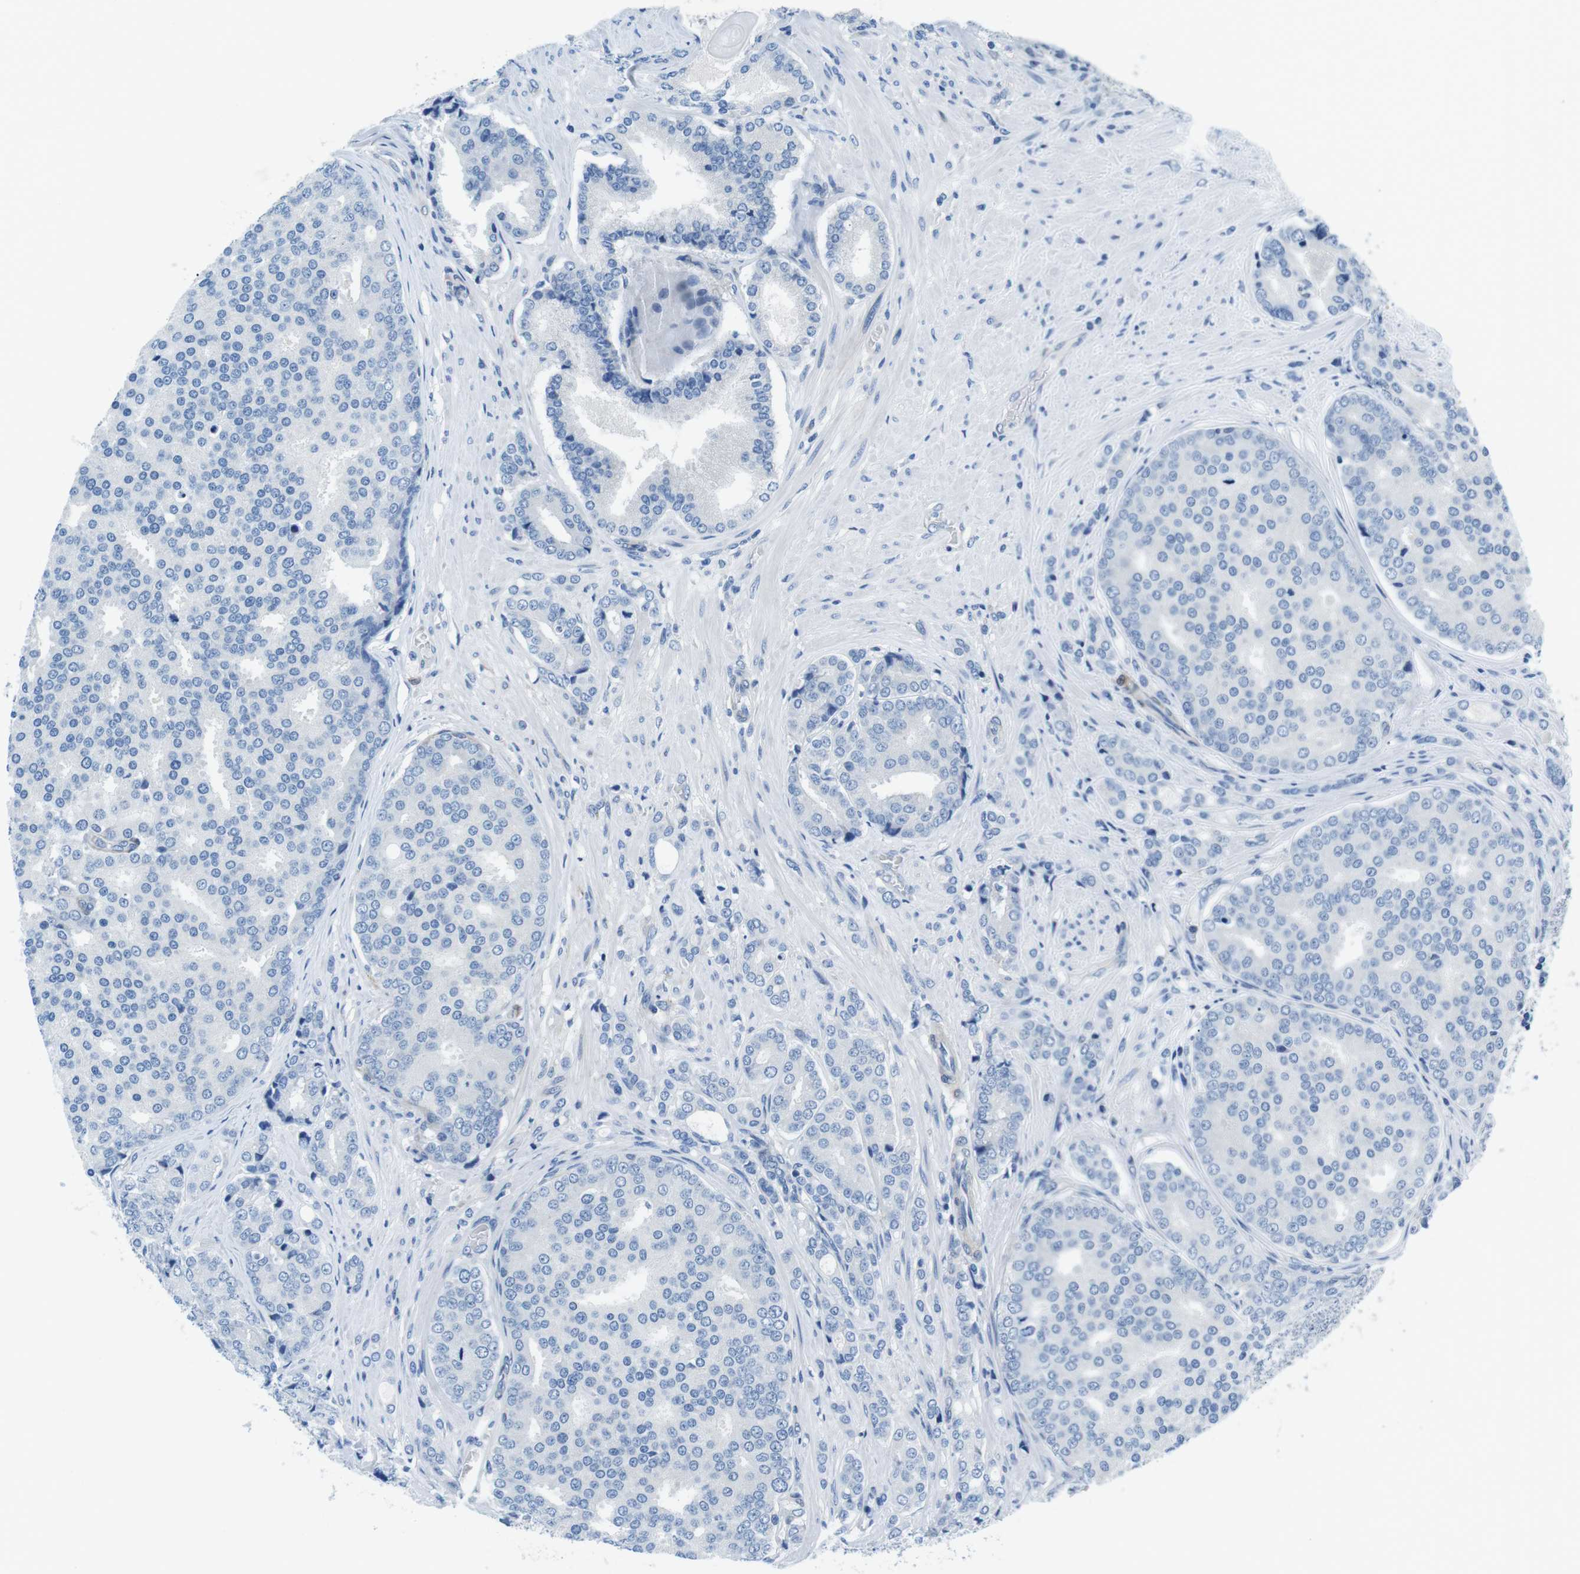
{"staining": {"intensity": "negative", "quantity": "none", "location": "none"}, "tissue": "prostate cancer", "cell_type": "Tumor cells", "image_type": "cancer", "snomed": [{"axis": "morphology", "description": "Adenocarcinoma, High grade"}, {"axis": "topography", "description": "Prostate"}], "caption": "The photomicrograph demonstrates no staining of tumor cells in prostate high-grade adenocarcinoma.", "gene": "PHLDA1", "patient": {"sex": "male", "age": 50}}